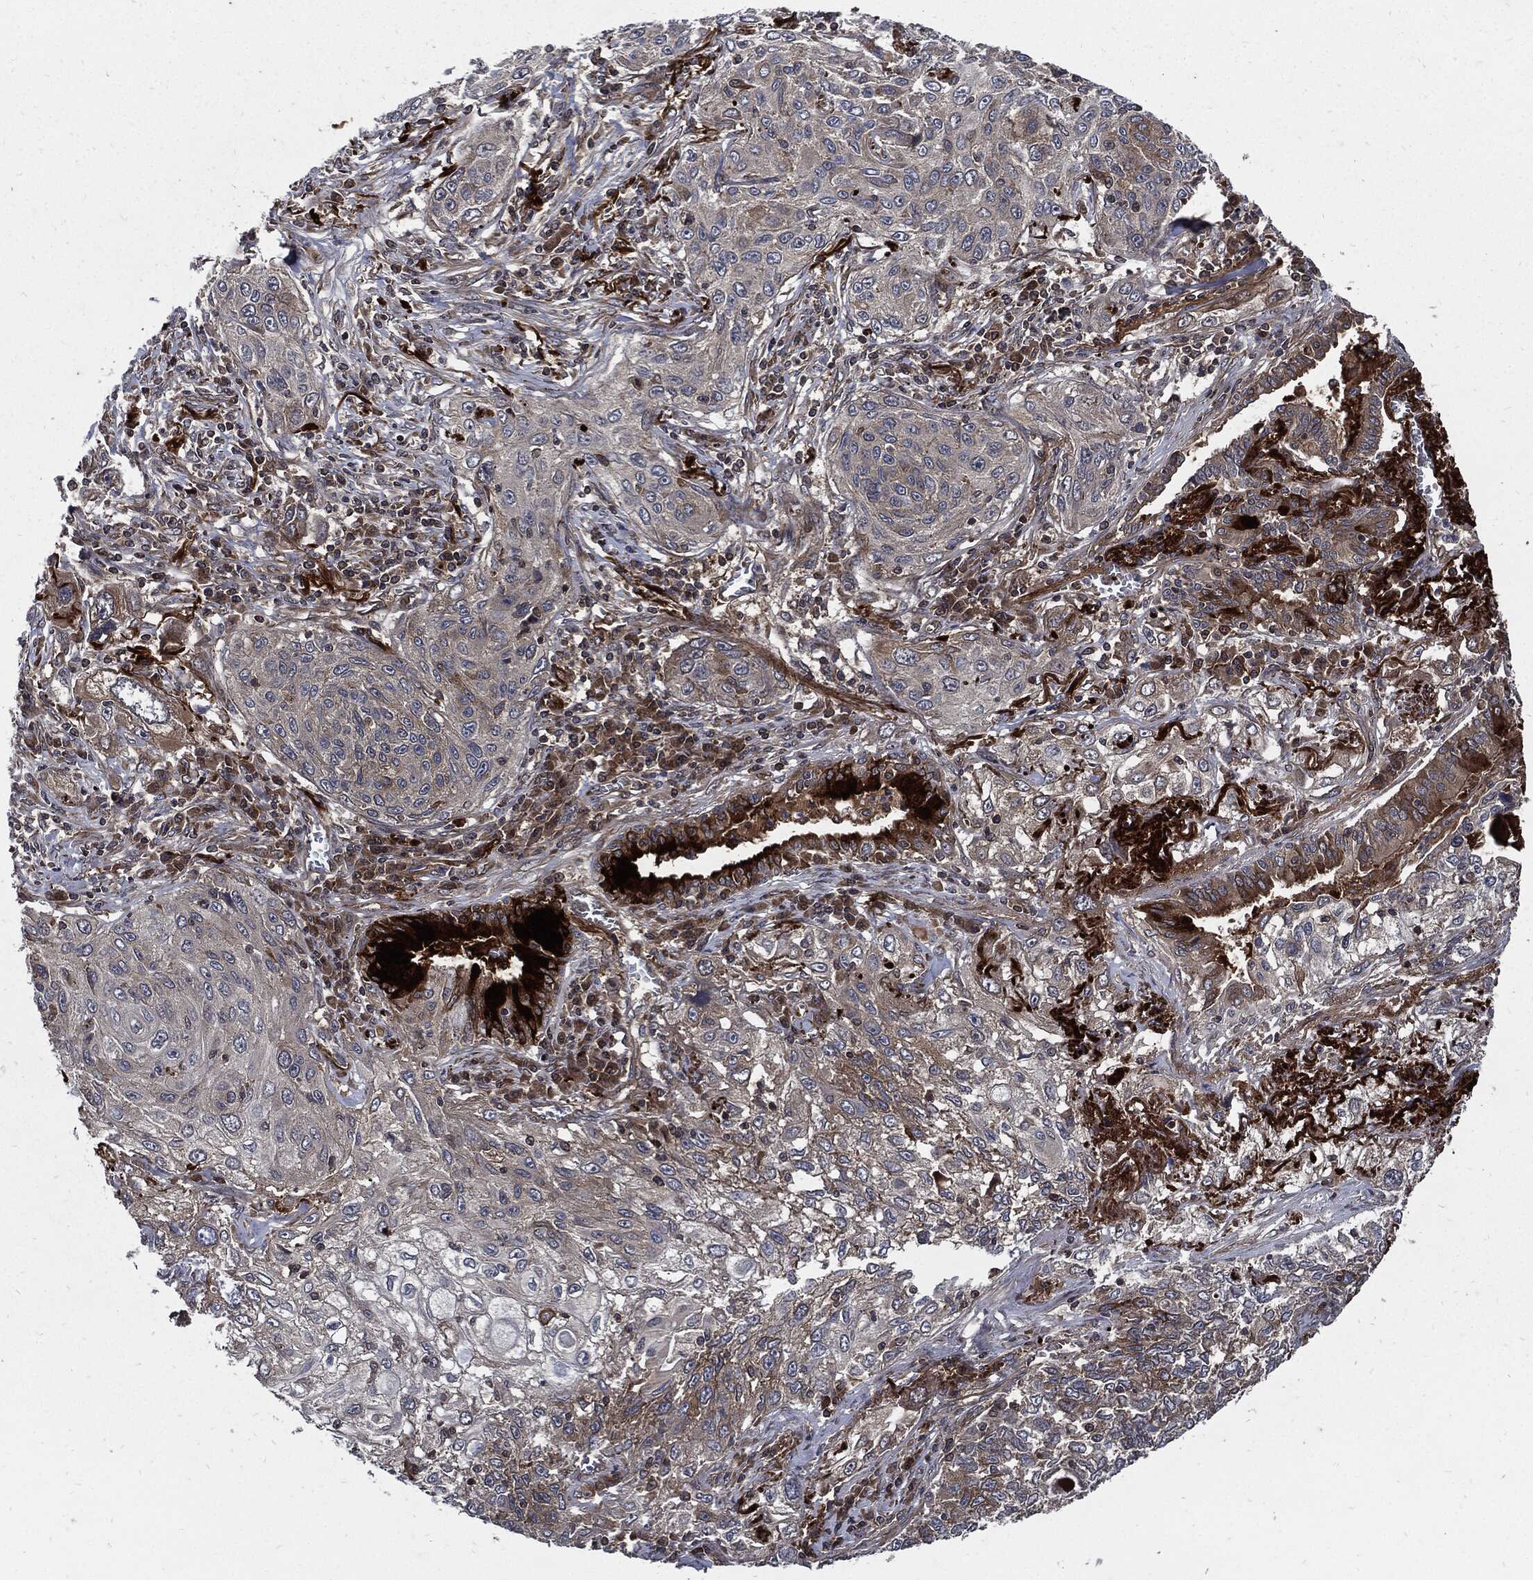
{"staining": {"intensity": "strong", "quantity": "<25%", "location": "cytoplasmic/membranous"}, "tissue": "lung cancer", "cell_type": "Tumor cells", "image_type": "cancer", "snomed": [{"axis": "morphology", "description": "Squamous cell carcinoma, NOS"}, {"axis": "topography", "description": "Lung"}], "caption": "IHC (DAB) staining of human squamous cell carcinoma (lung) demonstrates strong cytoplasmic/membranous protein positivity in about <25% of tumor cells.", "gene": "CLU", "patient": {"sex": "female", "age": 69}}